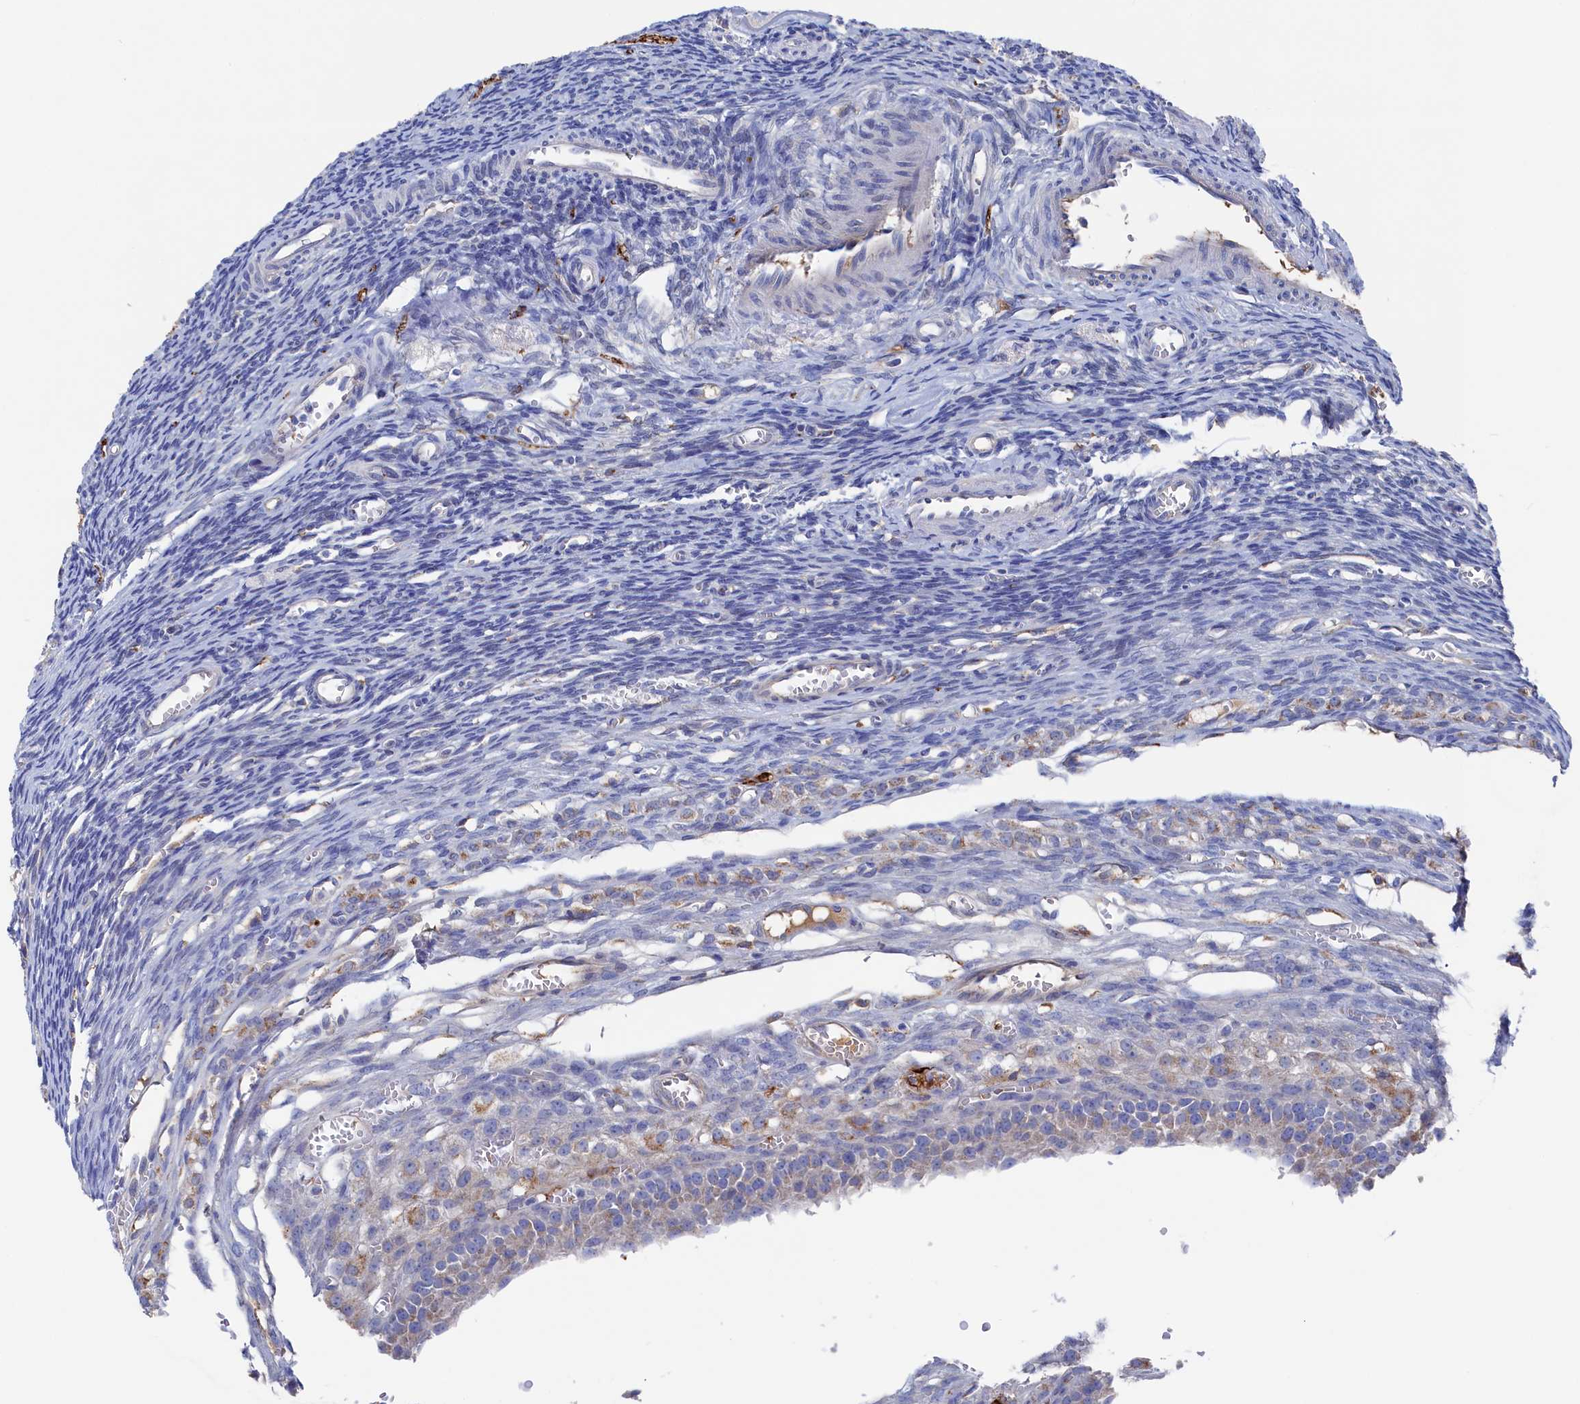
{"staining": {"intensity": "negative", "quantity": "none", "location": "none"}, "tissue": "ovary", "cell_type": "Ovarian stroma cells", "image_type": "normal", "snomed": [{"axis": "morphology", "description": "Normal tissue, NOS"}, {"axis": "topography", "description": "Ovary"}], "caption": "High power microscopy image of an IHC image of unremarkable ovary, revealing no significant expression in ovarian stroma cells.", "gene": "C12orf73", "patient": {"sex": "female", "age": 39}}